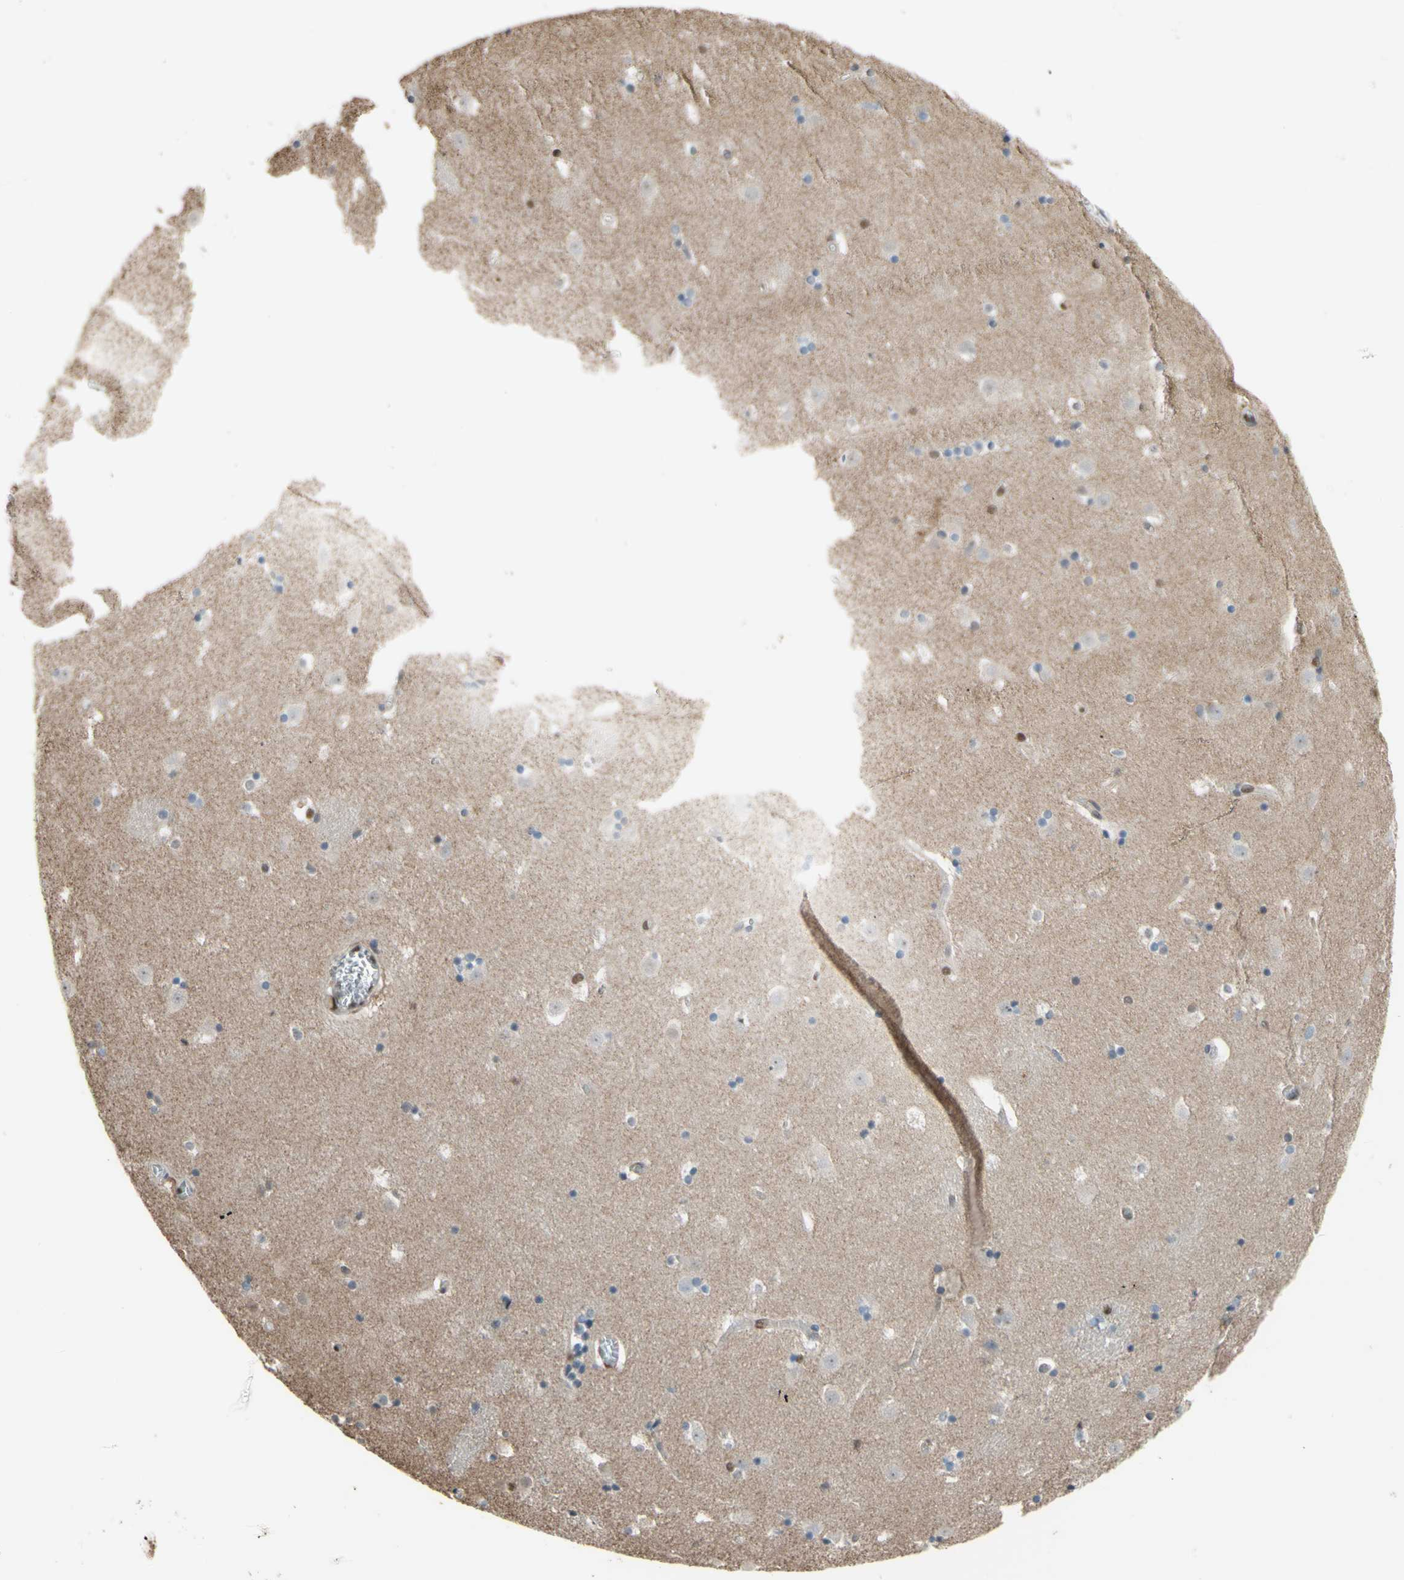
{"staining": {"intensity": "moderate", "quantity": "25%-75%", "location": "nuclear"}, "tissue": "caudate", "cell_type": "Glial cells", "image_type": "normal", "snomed": [{"axis": "morphology", "description": "Normal tissue, NOS"}, {"axis": "topography", "description": "Lateral ventricle wall"}], "caption": "Immunohistochemical staining of unremarkable caudate displays moderate nuclear protein expression in about 25%-75% of glial cells.", "gene": "FKBP5", "patient": {"sex": "male", "age": 45}}